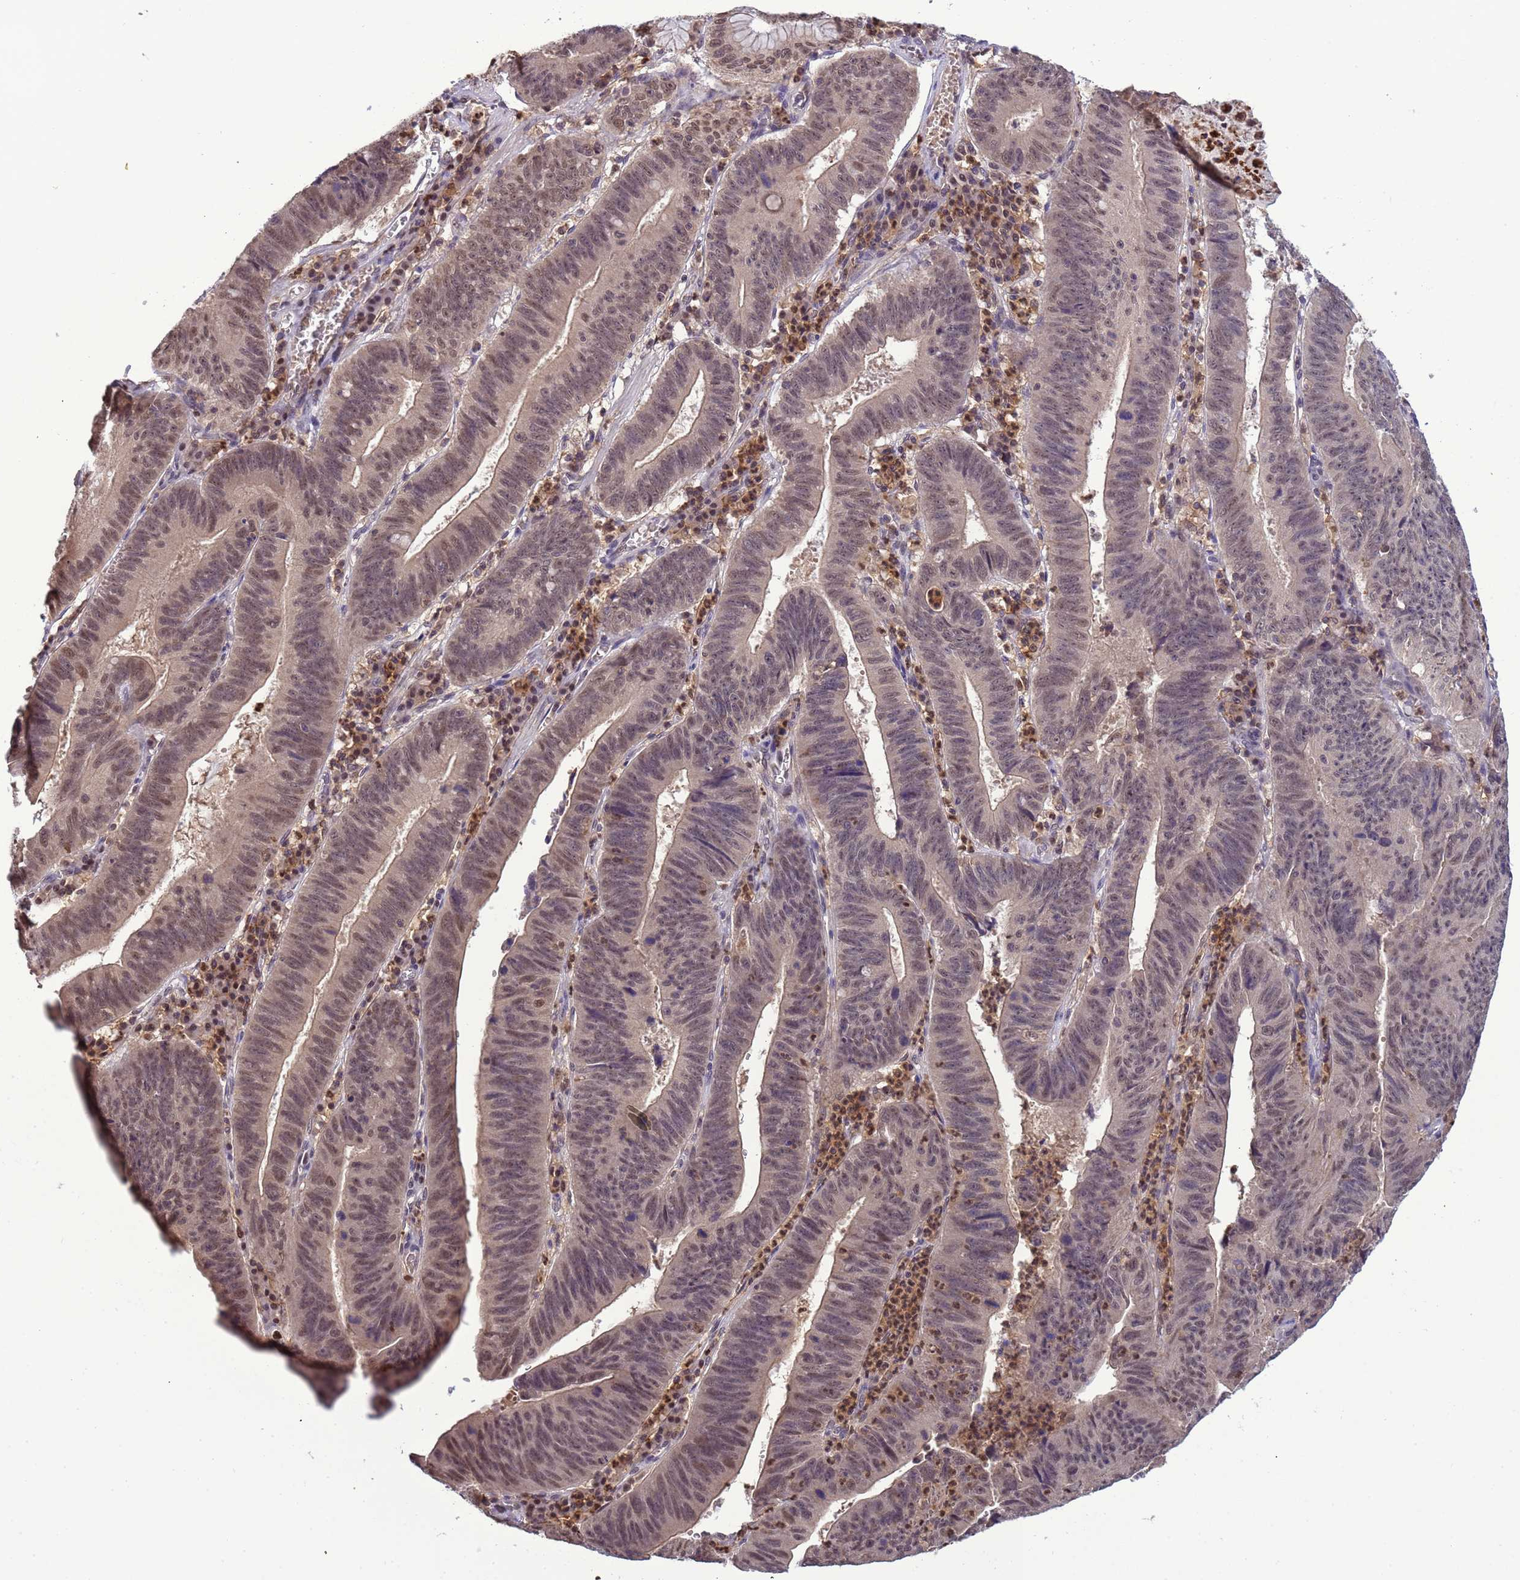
{"staining": {"intensity": "moderate", "quantity": "25%-75%", "location": "nuclear"}, "tissue": "stomach cancer", "cell_type": "Tumor cells", "image_type": "cancer", "snomed": [{"axis": "morphology", "description": "Adenocarcinoma, NOS"}, {"axis": "topography", "description": "Stomach"}], "caption": "Protein analysis of stomach cancer tissue shows moderate nuclear positivity in approximately 25%-75% of tumor cells.", "gene": "CD53", "patient": {"sex": "male", "age": 59}}